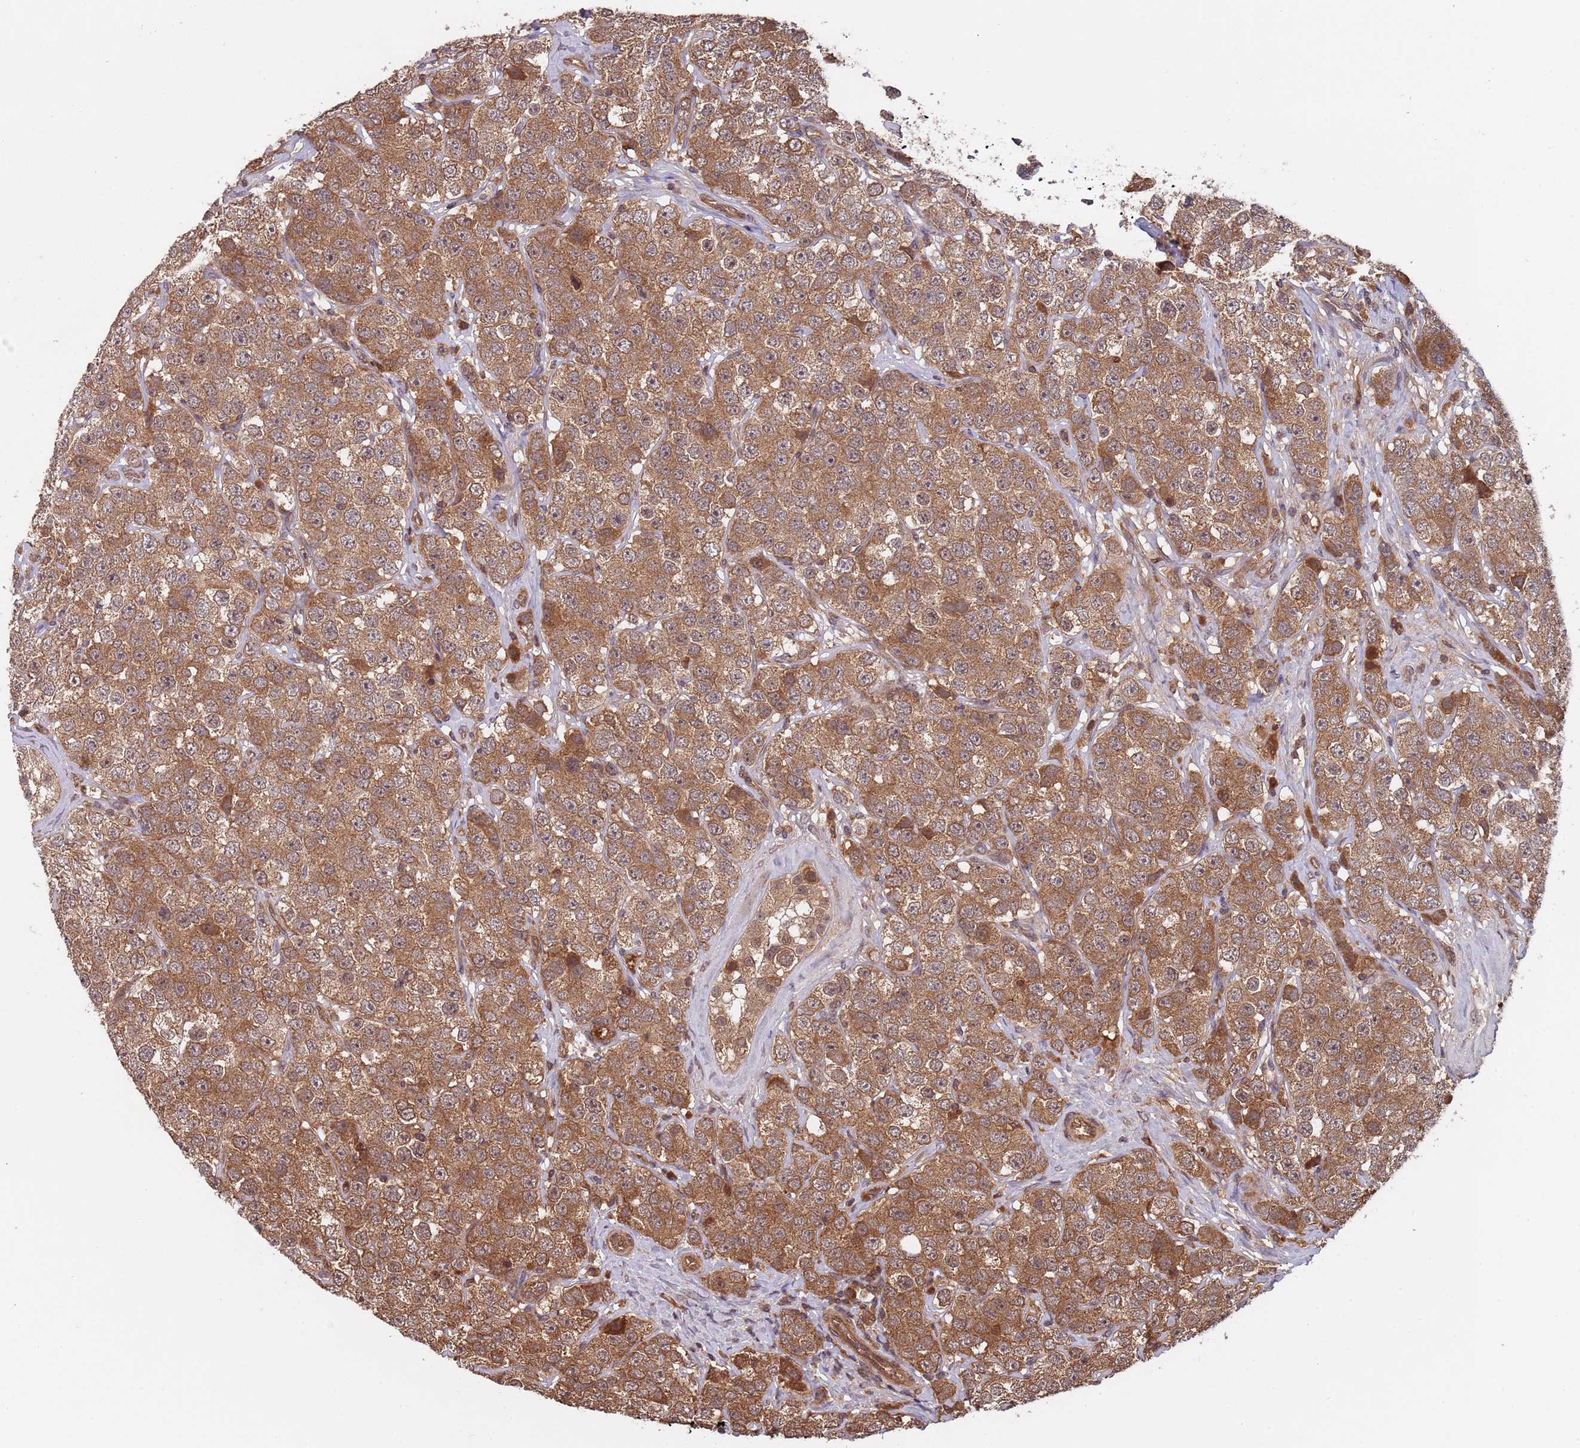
{"staining": {"intensity": "moderate", "quantity": ">75%", "location": "cytoplasmic/membranous"}, "tissue": "testis cancer", "cell_type": "Tumor cells", "image_type": "cancer", "snomed": [{"axis": "morphology", "description": "Seminoma, NOS"}, {"axis": "topography", "description": "Testis"}], "caption": "This is a micrograph of IHC staining of seminoma (testis), which shows moderate expression in the cytoplasmic/membranous of tumor cells.", "gene": "ERI1", "patient": {"sex": "male", "age": 28}}